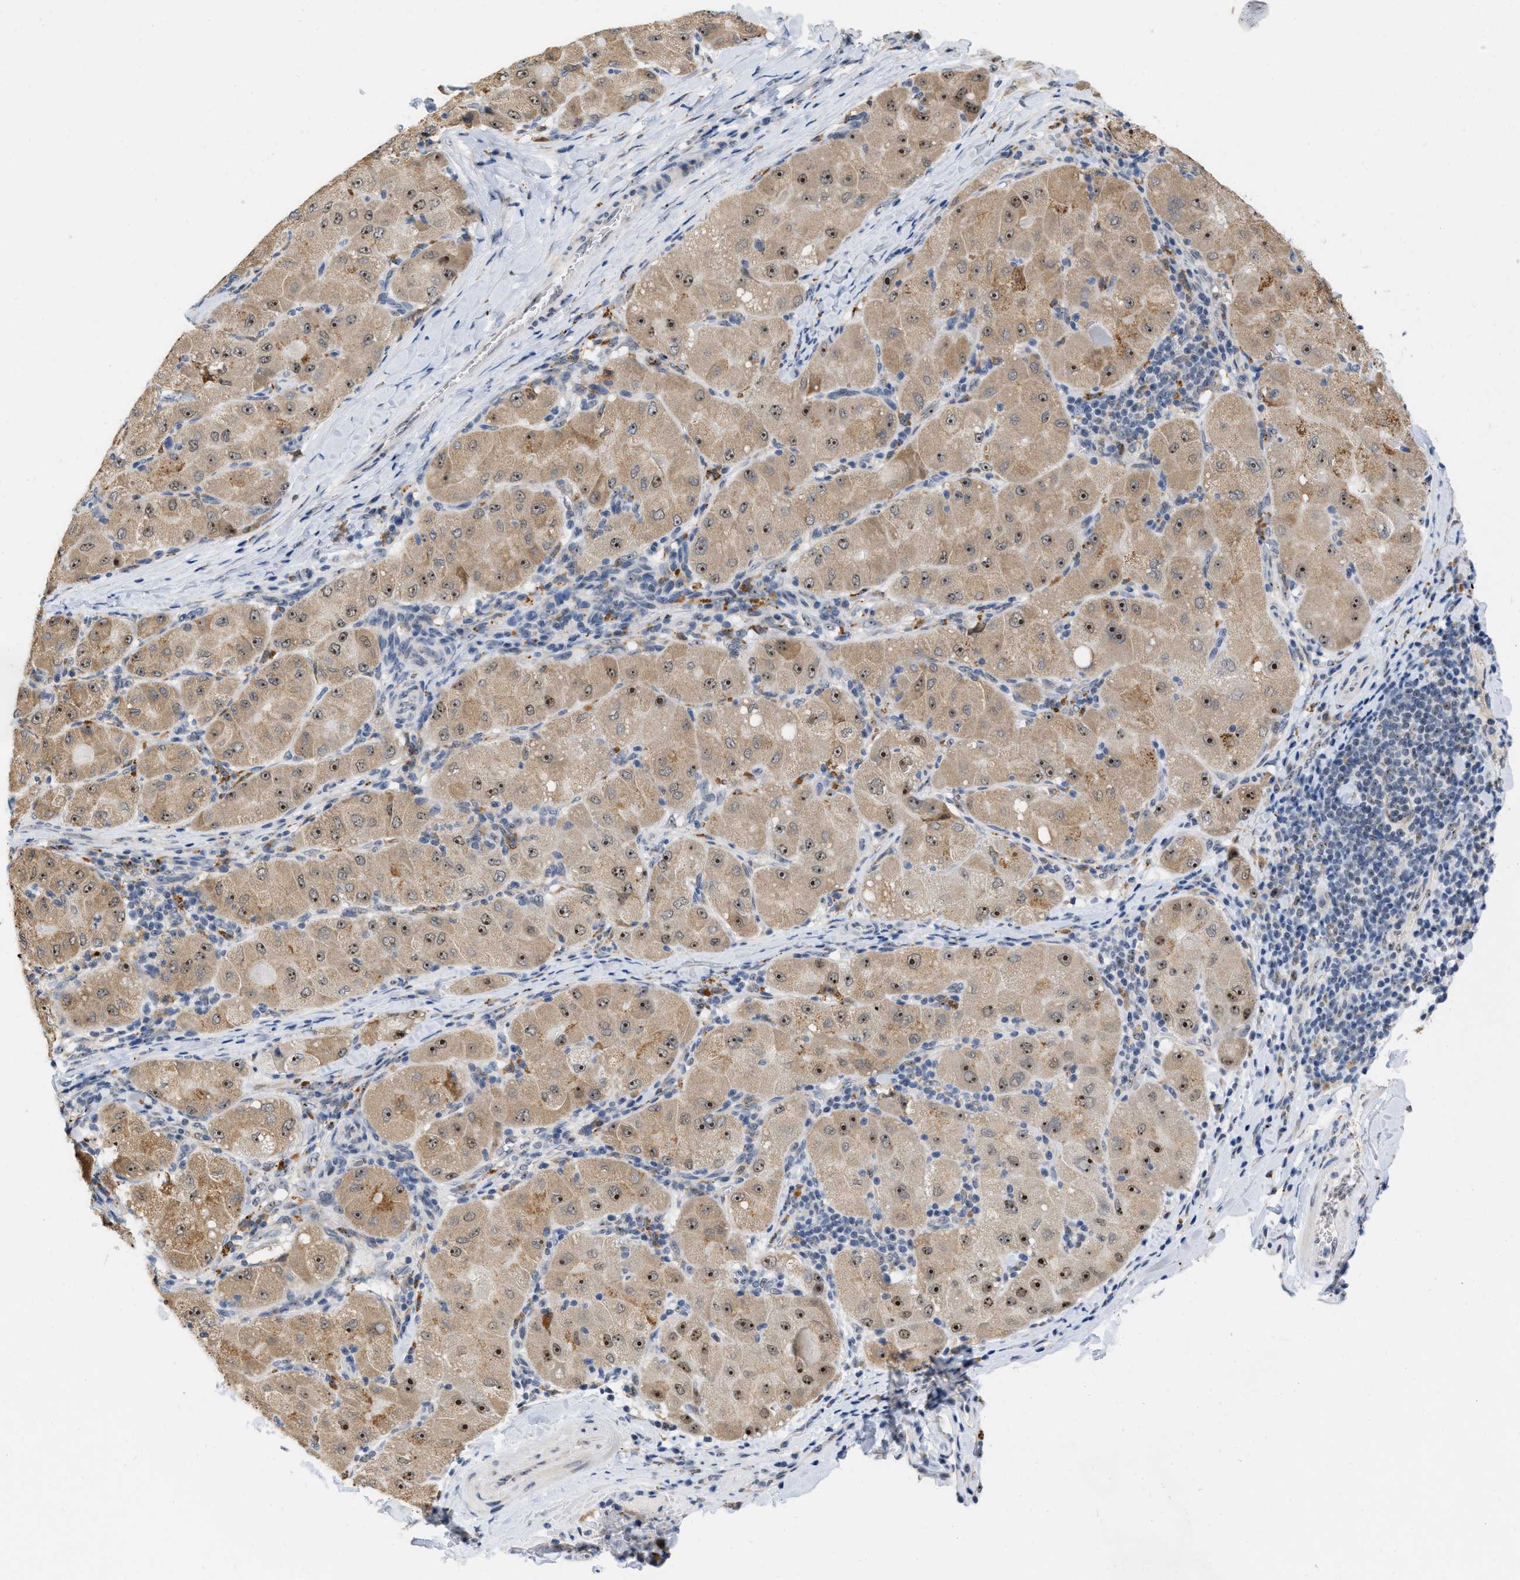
{"staining": {"intensity": "strong", "quantity": ">75%", "location": "cytoplasmic/membranous,nuclear"}, "tissue": "liver cancer", "cell_type": "Tumor cells", "image_type": "cancer", "snomed": [{"axis": "morphology", "description": "Carcinoma, Hepatocellular, NOS"}, {"axis": "topography", "description": "Liver"}], "caption": "Human hepatocellular carcinoma (liver) stained with a brown dye reveals strong cytoplasmic/membranous and nuclear positive expression in approximately >75% of tumor cells.", "gene": "ELAC2", "patient": {"sex": "male", "age": 80}}